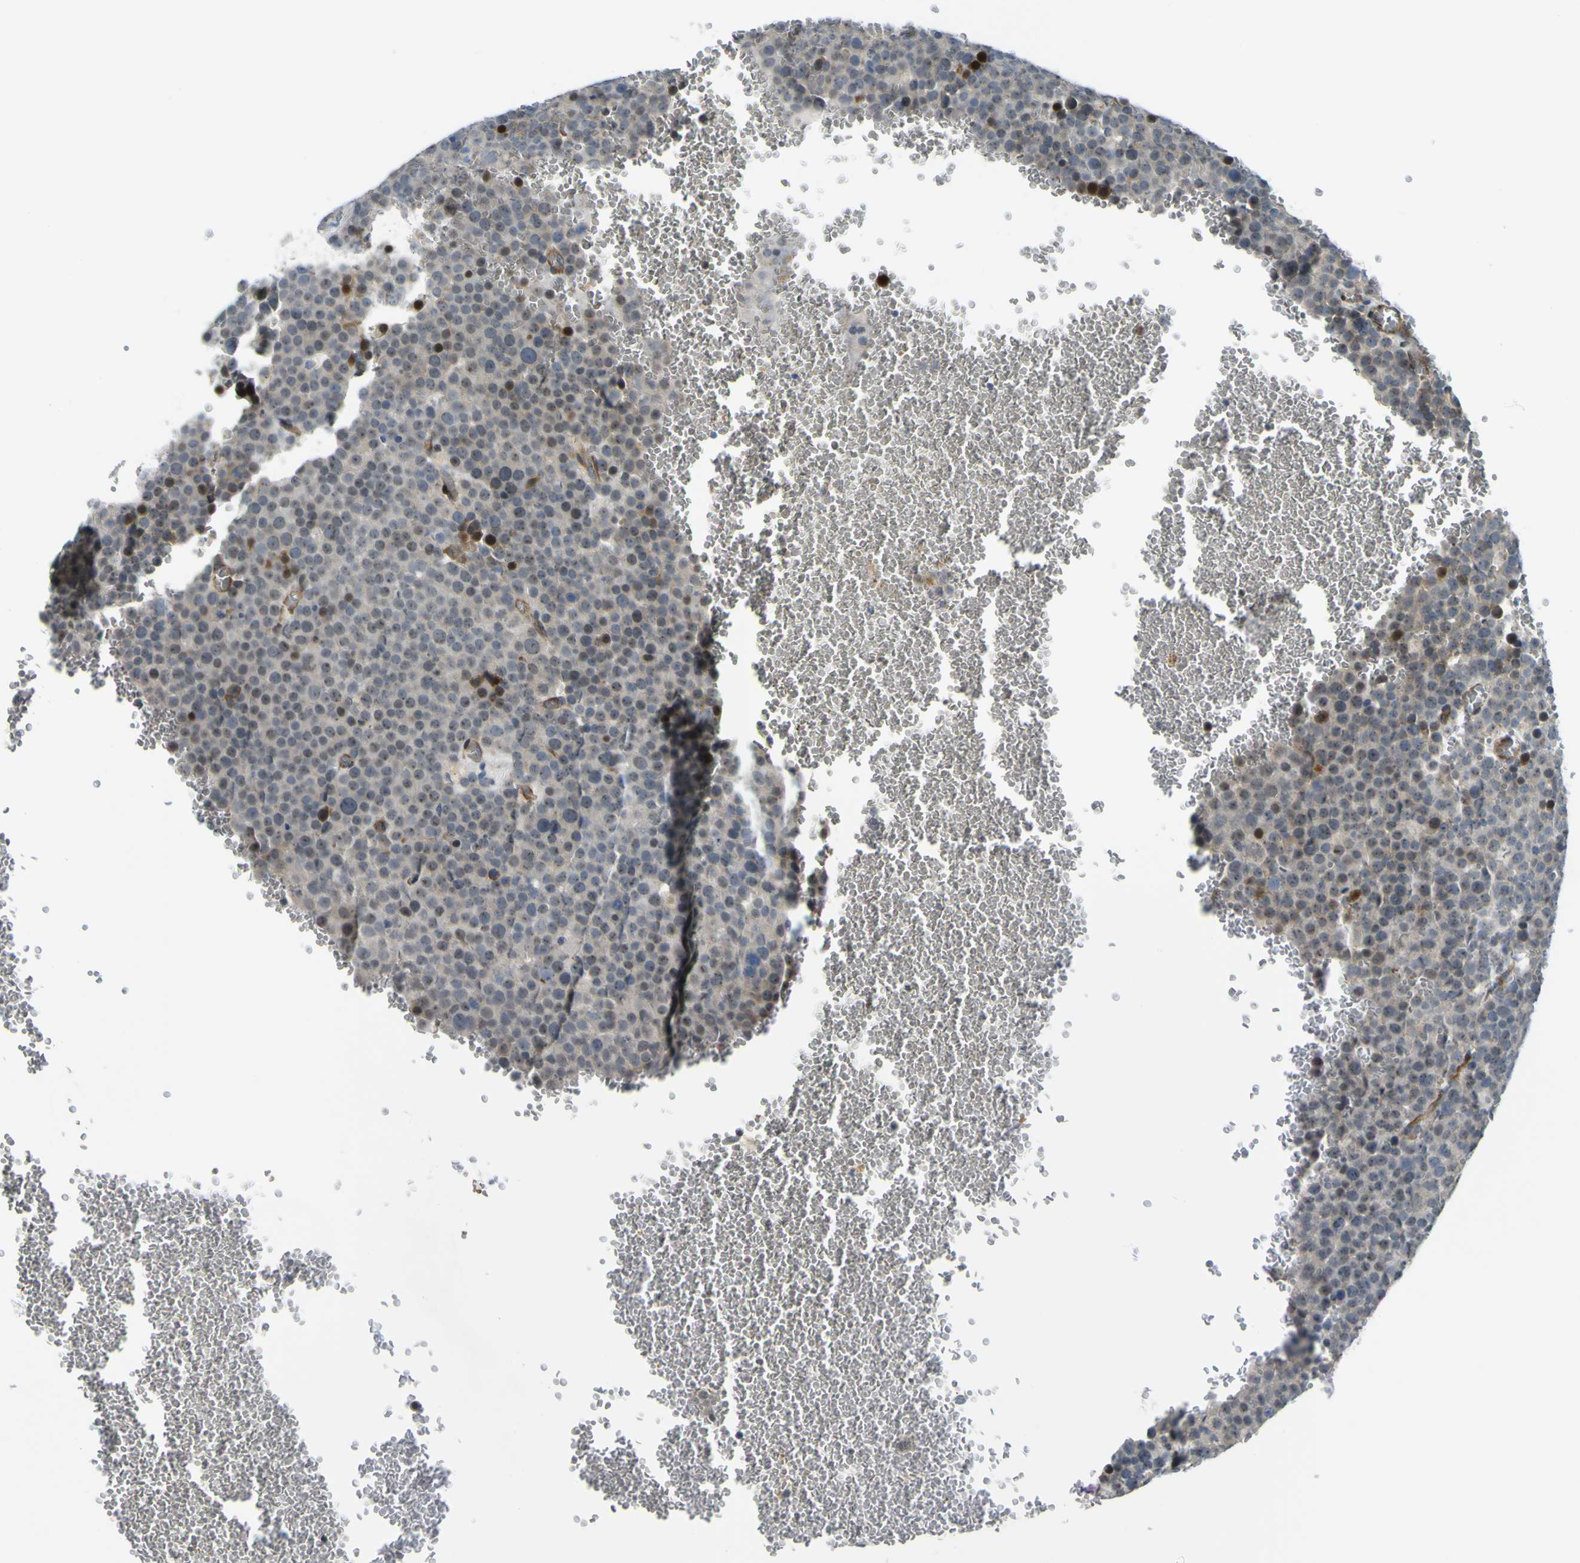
{"staining": {"intensity": "strong", "quantity": "<25%", "location": "nuclear"}, "tissue": "testis cancer", "cell_type": "Tumor cells", "image_type": "cancer", "snomed": [{"axis": "morphology", "description": "Seminoma, NOS"}, {"axis": "topography", "description": "Testis"}], "caption": "Seminoma (testis) stained for a protein (brown) demonstrates strong nuclear positive staining in about <25% of tumor cells.", "gene": "KDM7A", "patient": {"sex": "male", "age": 71}}